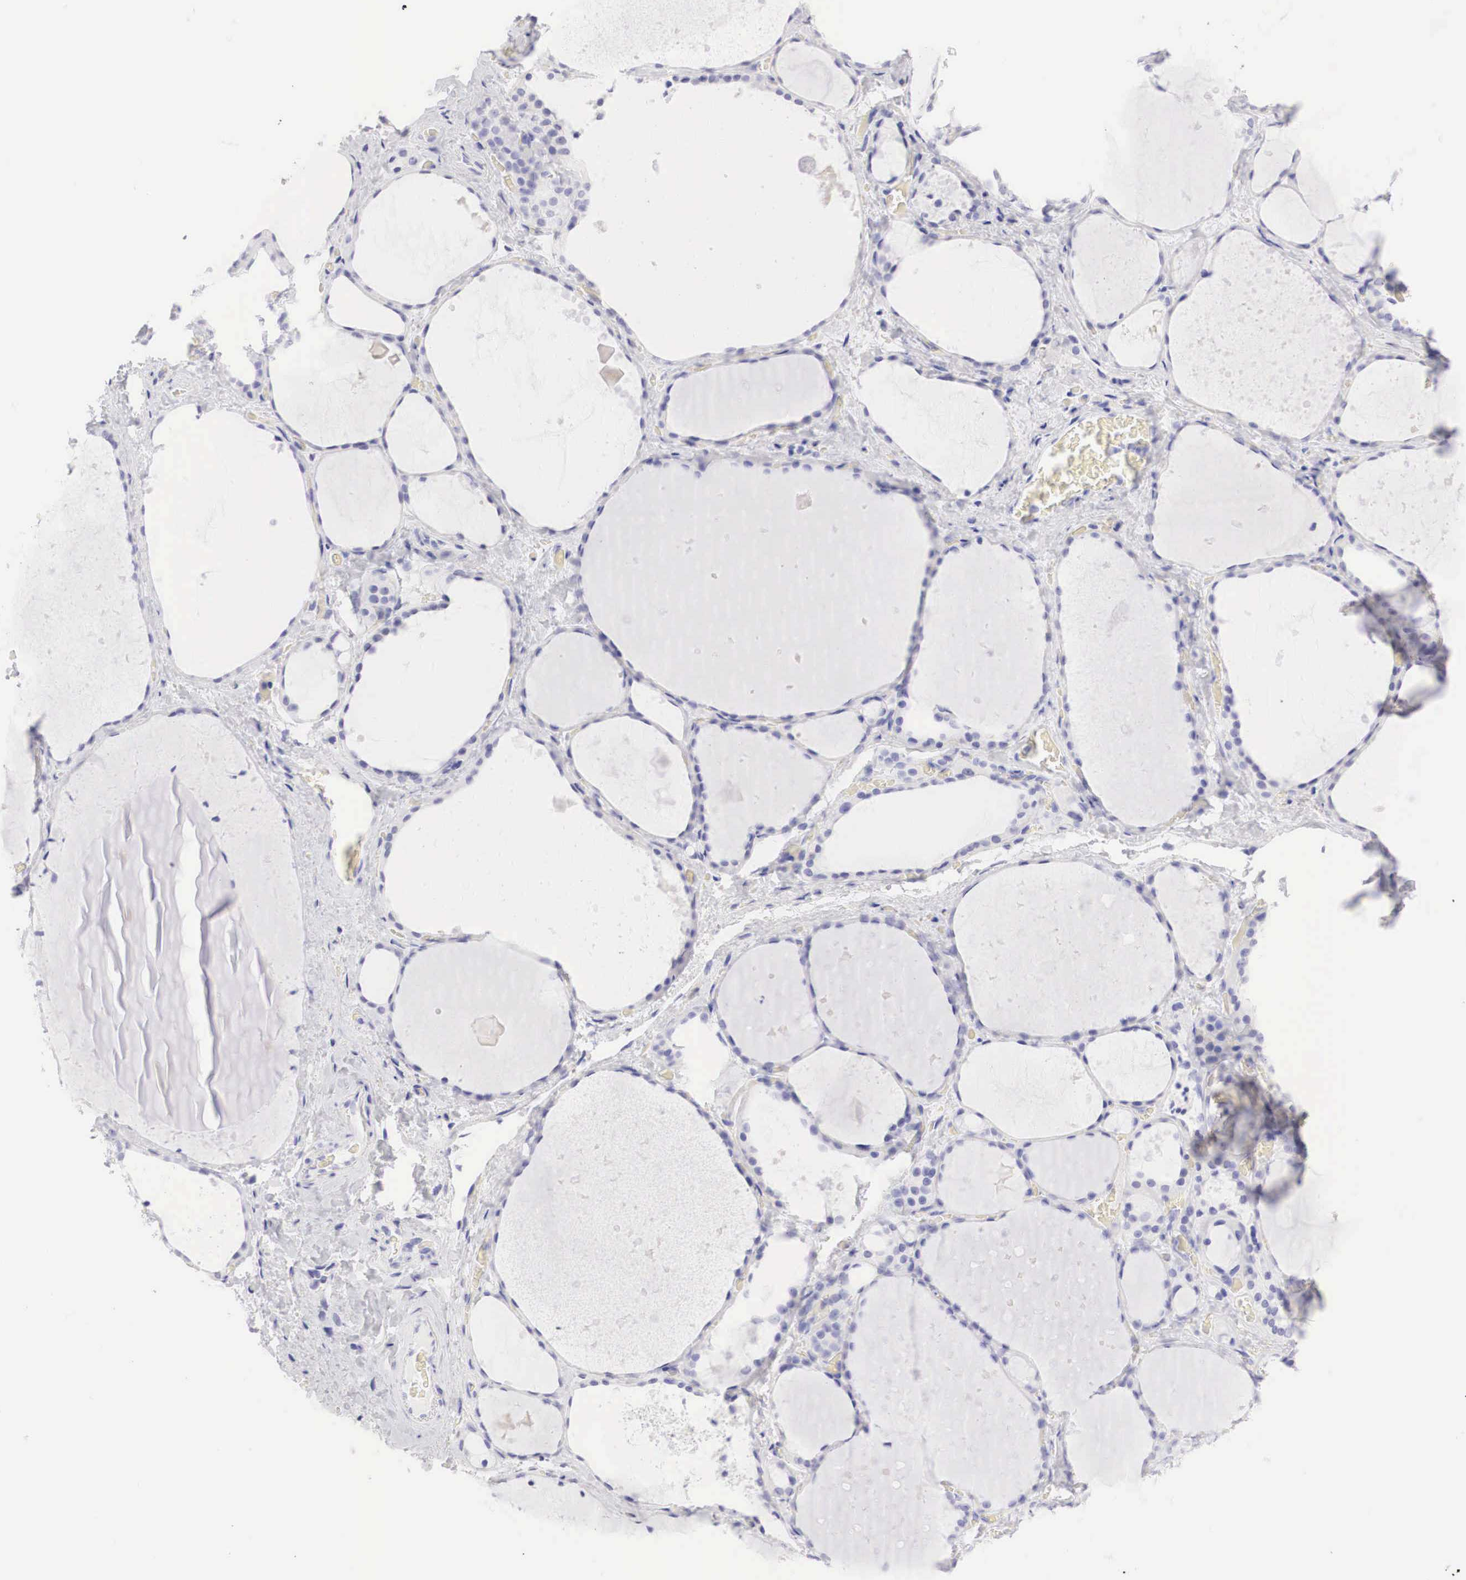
{"staining": {"intensity": "negative", "quantity": "none", "location": "none"}, "tissue": "thyroid gland", "cell_type": "Glandular cells", "image_type": "normal", "snomed": [{"axis": "morphology", "description": "Normal tissue, NOS"}, {"axis": "topography", "description": "Thyroid gland"}], "caption": "Micrograph shows no significant protein expression in glandular cells of benign thyroid gland. (Stains: DAB IHC with hematoxylin counter stain, Microscopy: brightfield microscopy at high magnification).", "gene": "TYR", "patient": {"sex": "male", "age": 76}}